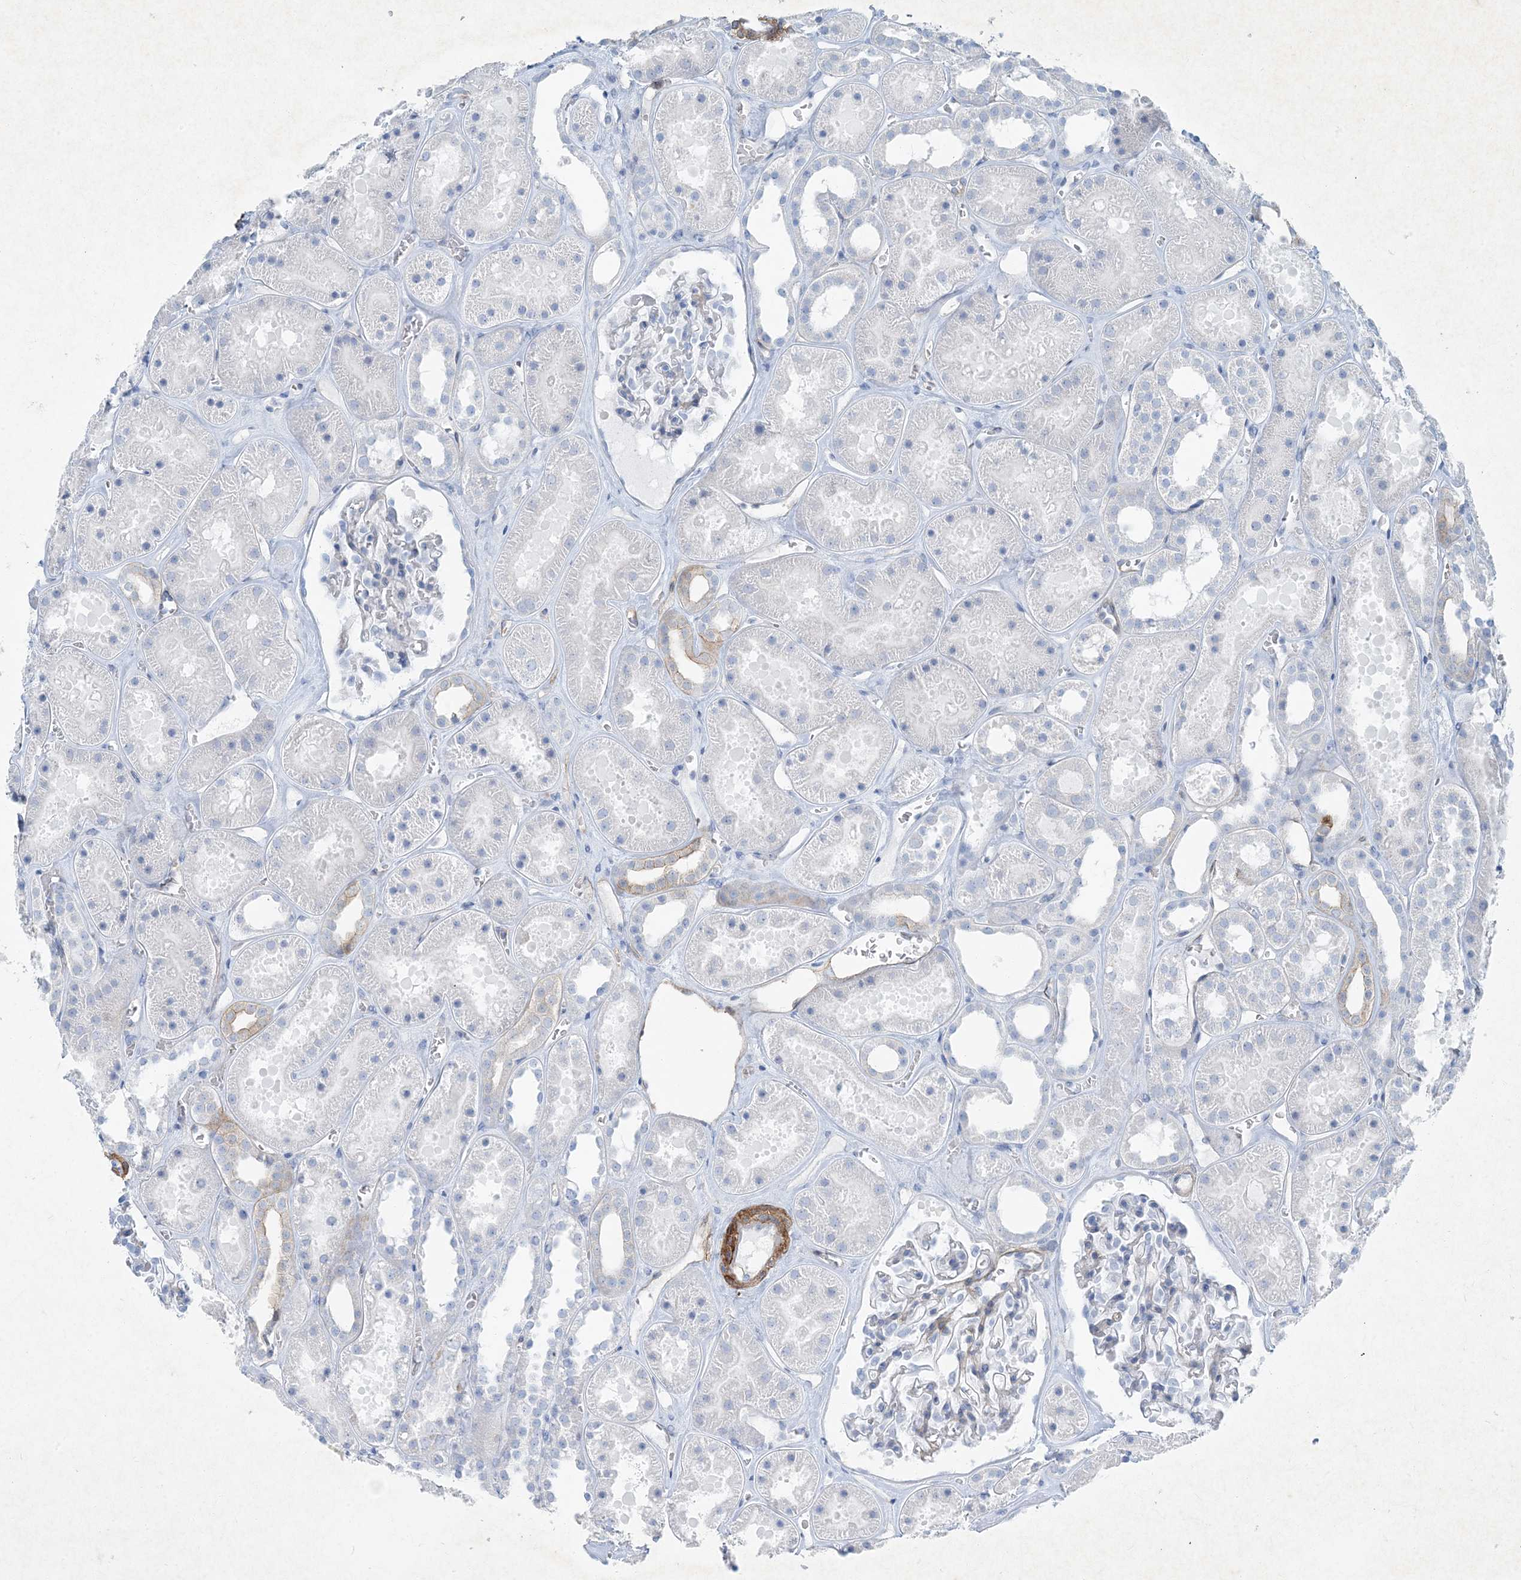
{"staining": {"intensity": "negative", "quantity": "none", "location": "none"}, "tissue": "kidney", "cell_type": "Cells in glomeruli", "image_type": "normal", "snomed": [{"axis": "morphology", "description": "Normal tissue, NOS"}, {"axis": "topography", "description": "Kidney"}], "caption": "This photomicrograph is of benign kidney stained with immunohistochemistry (IHC) to label a protein in brown with the nuclei are counter-stained blue. There is no expression in cells in glomeruli. (Brightfield microscopy of DAB immunohistochemistry at high magnification).", "gene": "PGM5", "patient": {"sex": "female", "age": 41}}